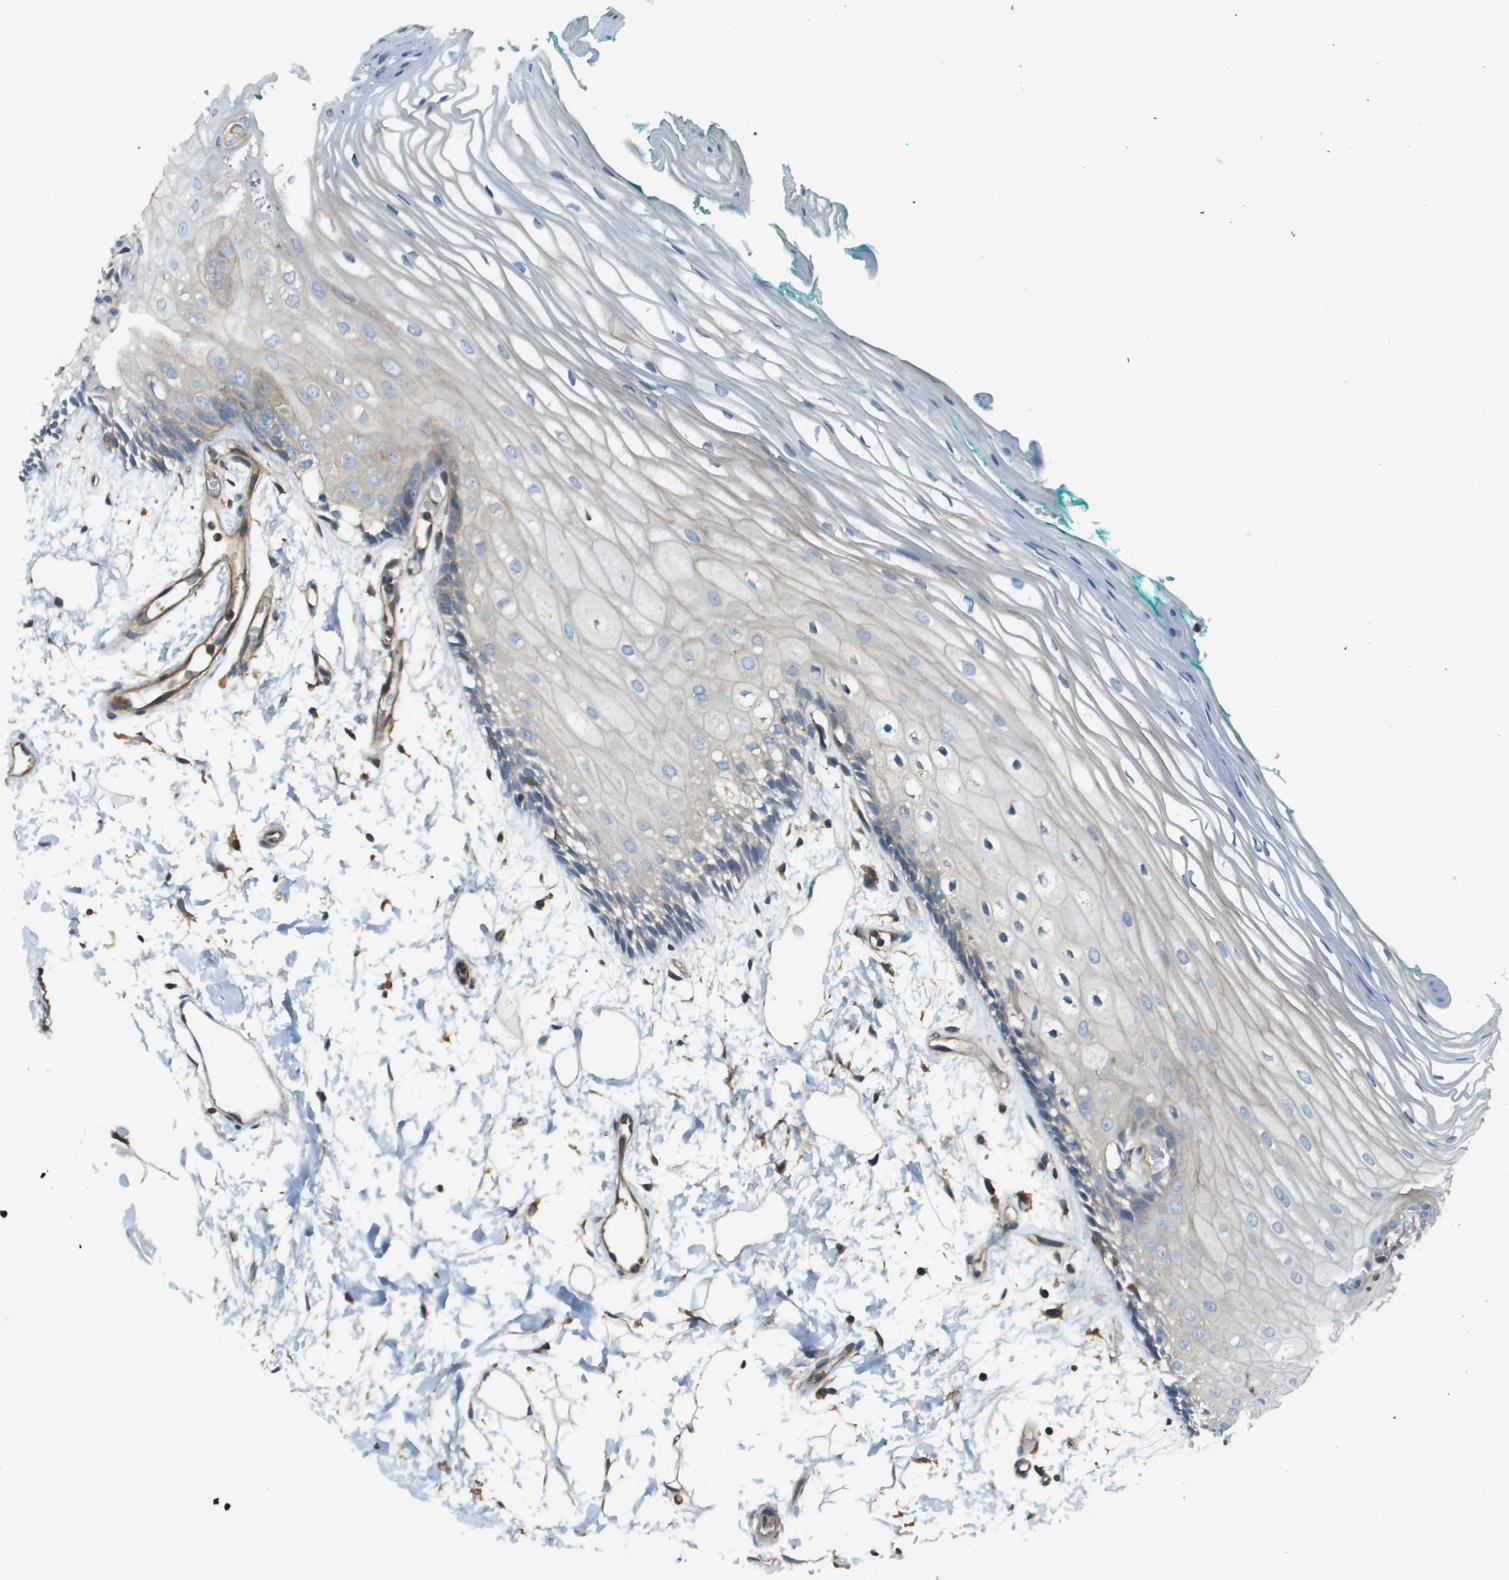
{"staining": {"intensity": "negative", "quantity": "none", "location": "none"}, "tissue": "oral mucosa", "cell_type": "Squamous epithelial cells", "image_type": "normal", "snomed": [{"axis": "morphology", "description": "Normal tissue, NOS"}, {"axis": "topography", "description": "Skeletal muscle"}, {"axis": "topography", "description": "Oral tissue"}, {"axis": "topography", "description": "Peripheral nerve tissue"}], "caption": "High power microscopy histopathology image of an immunohistochemistry (IHC) histopathology image of normal oral mucosa, revealing no significant expression in squamous epithelial cells.", "gene": "DNAJB11", "patient": {"sex": "female", "age": 84}}